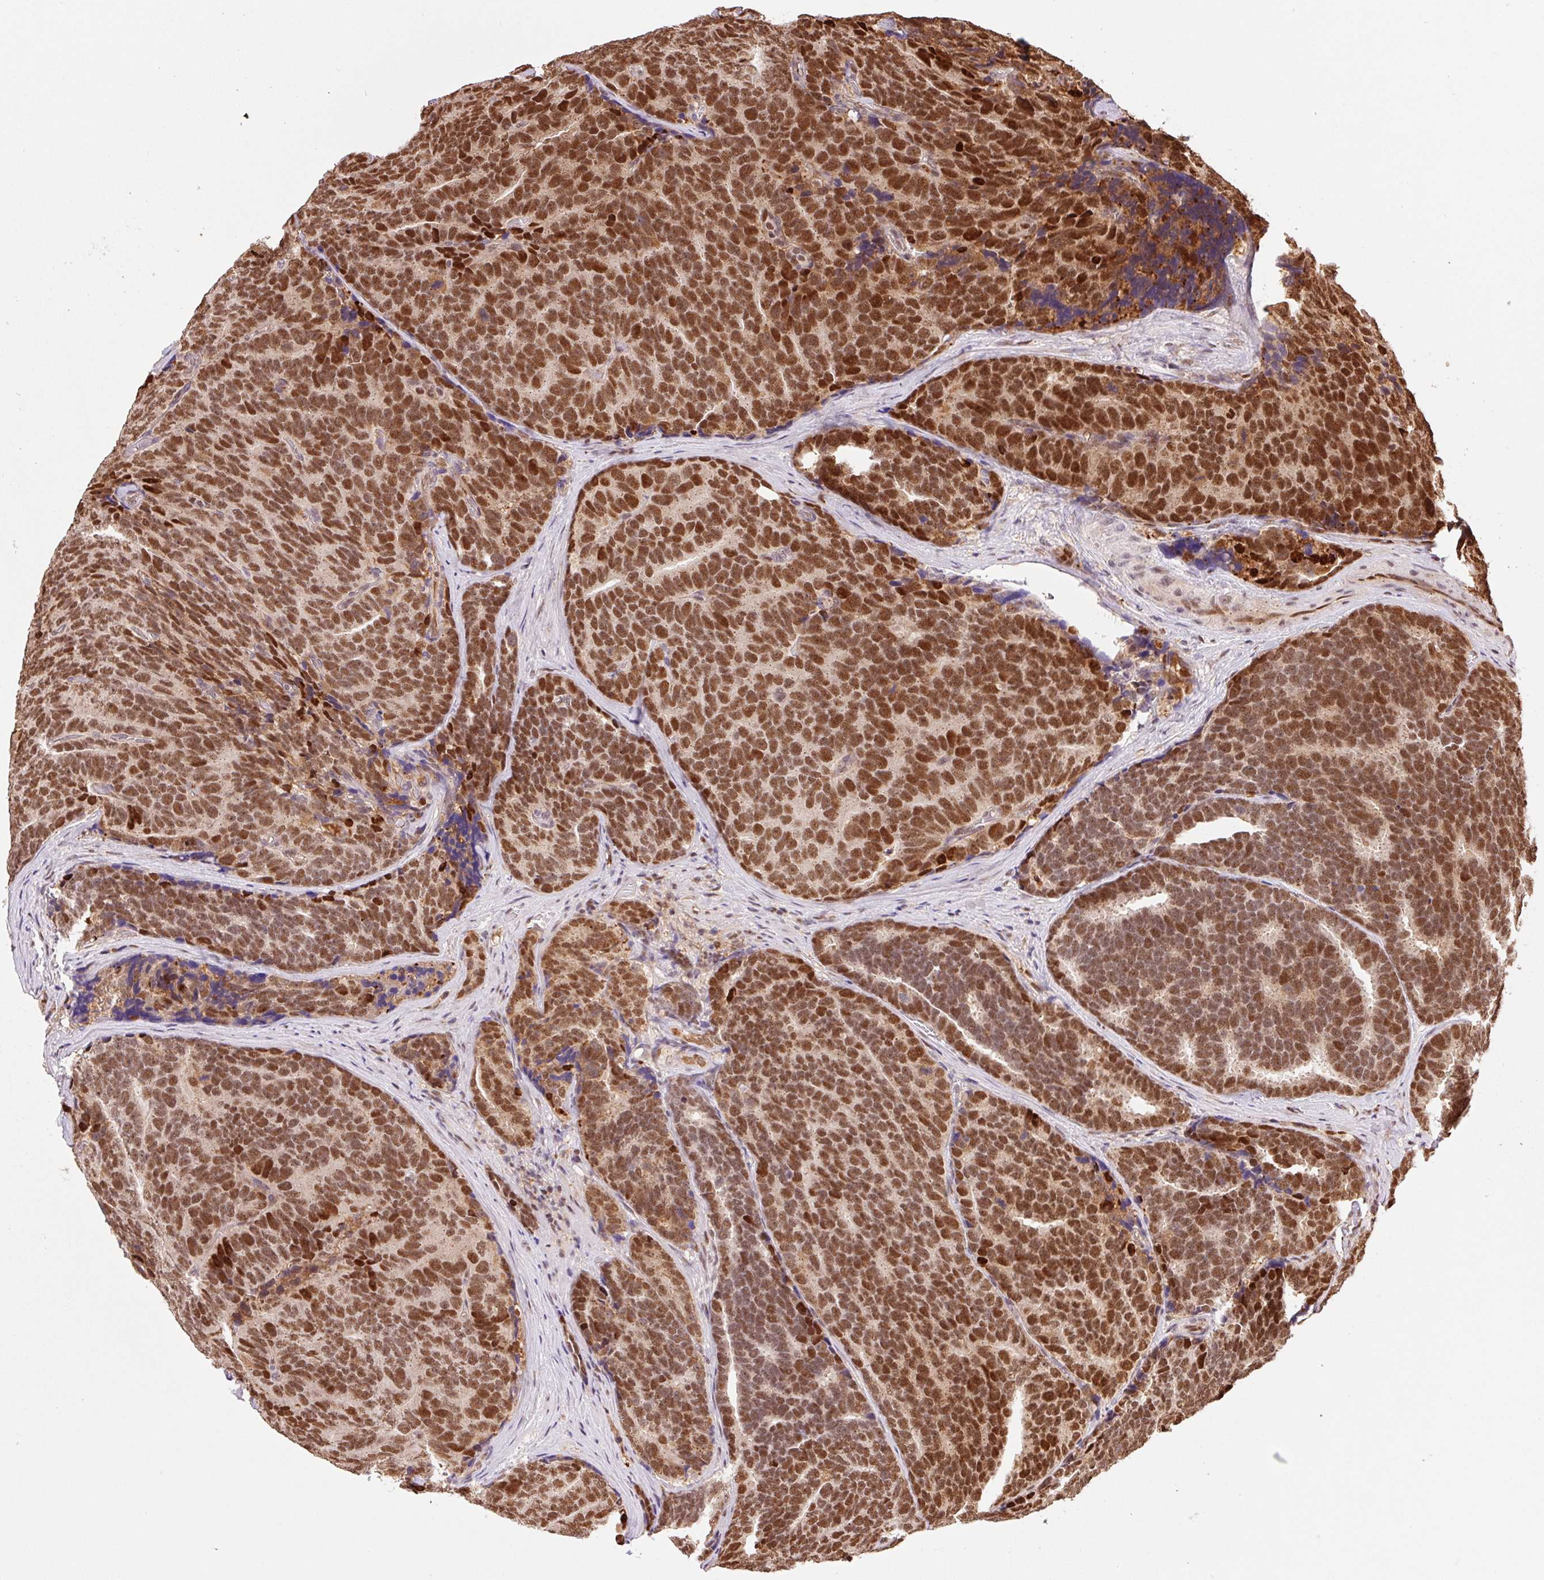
{"staining": {"intensity": "strong", "quantity": ">75%", "location": "nuclear"}, "tissue": "prostate cancer", "cell_type": "Tumor cells", "image_type": "cancer", "snomed": [{"axis": "morphology", "description": "Adenocarcinoma, Low grade"}, {"axis": "topography", "description": "Prostate"}], "caption": "Prostate cancer (adenocarcinoma (low-grade)) stained with immunohistochemistry (IHC) displays strong nuclear expression in about >75% of tumor cells. Nuclei are stained in blue.", "gene": "GPR139", "patient": {"sex": "male", "age": 62}}